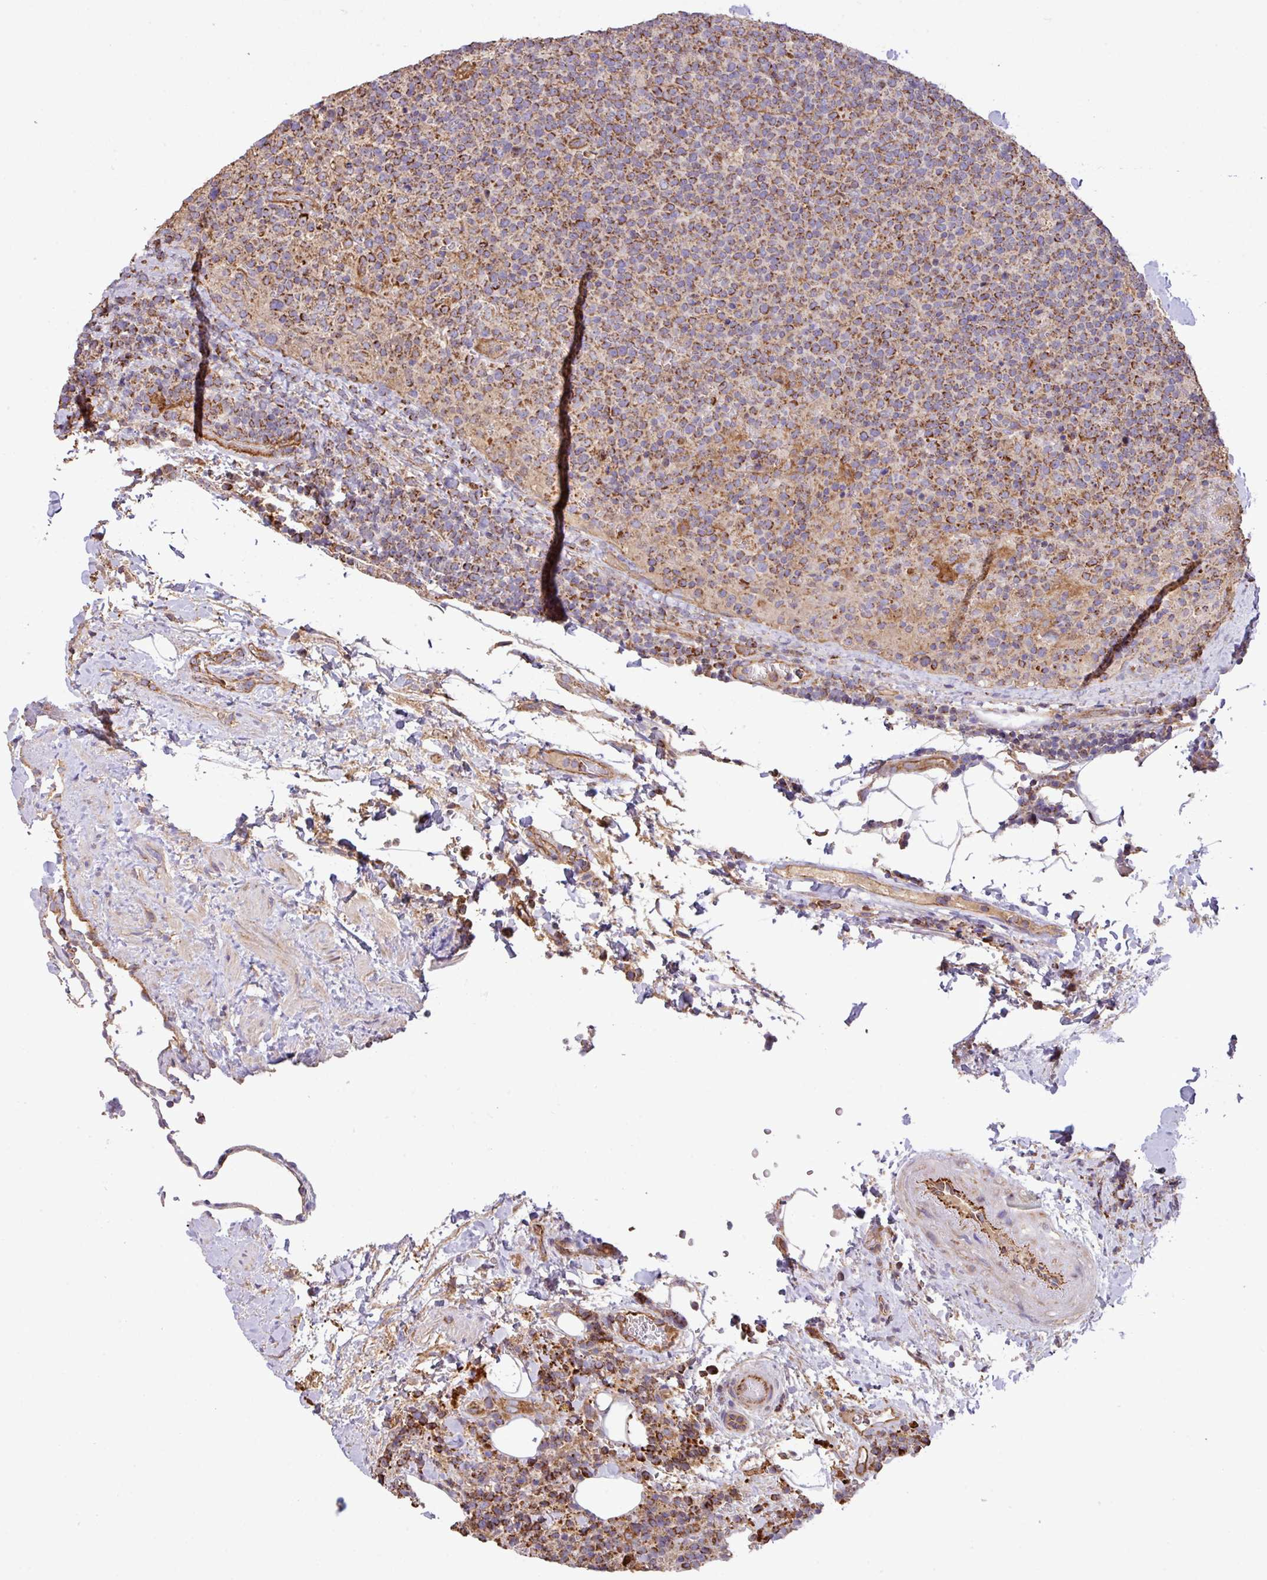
{"staining": {"intensity": "moderate", "quantity": ">75%", "location": "cytoplasmic/membranous"}, "tissue": "lymphoma", "cell_type": "Tumor cells", "image_type": "cancer", "snomed": [{"axis": "morphology", "description": "Malignant lymphoma, non-Hodgkin's type, High grade"}, {"axis": "topography", "description": "Lymph node"}], "caption": "A brown stain shows moderate cytoplasmic/membranous staining of a protein in human lymphoma tumor cells.", "gene": "LRRC53", "patient": {"sex": "male", "age": 61}}